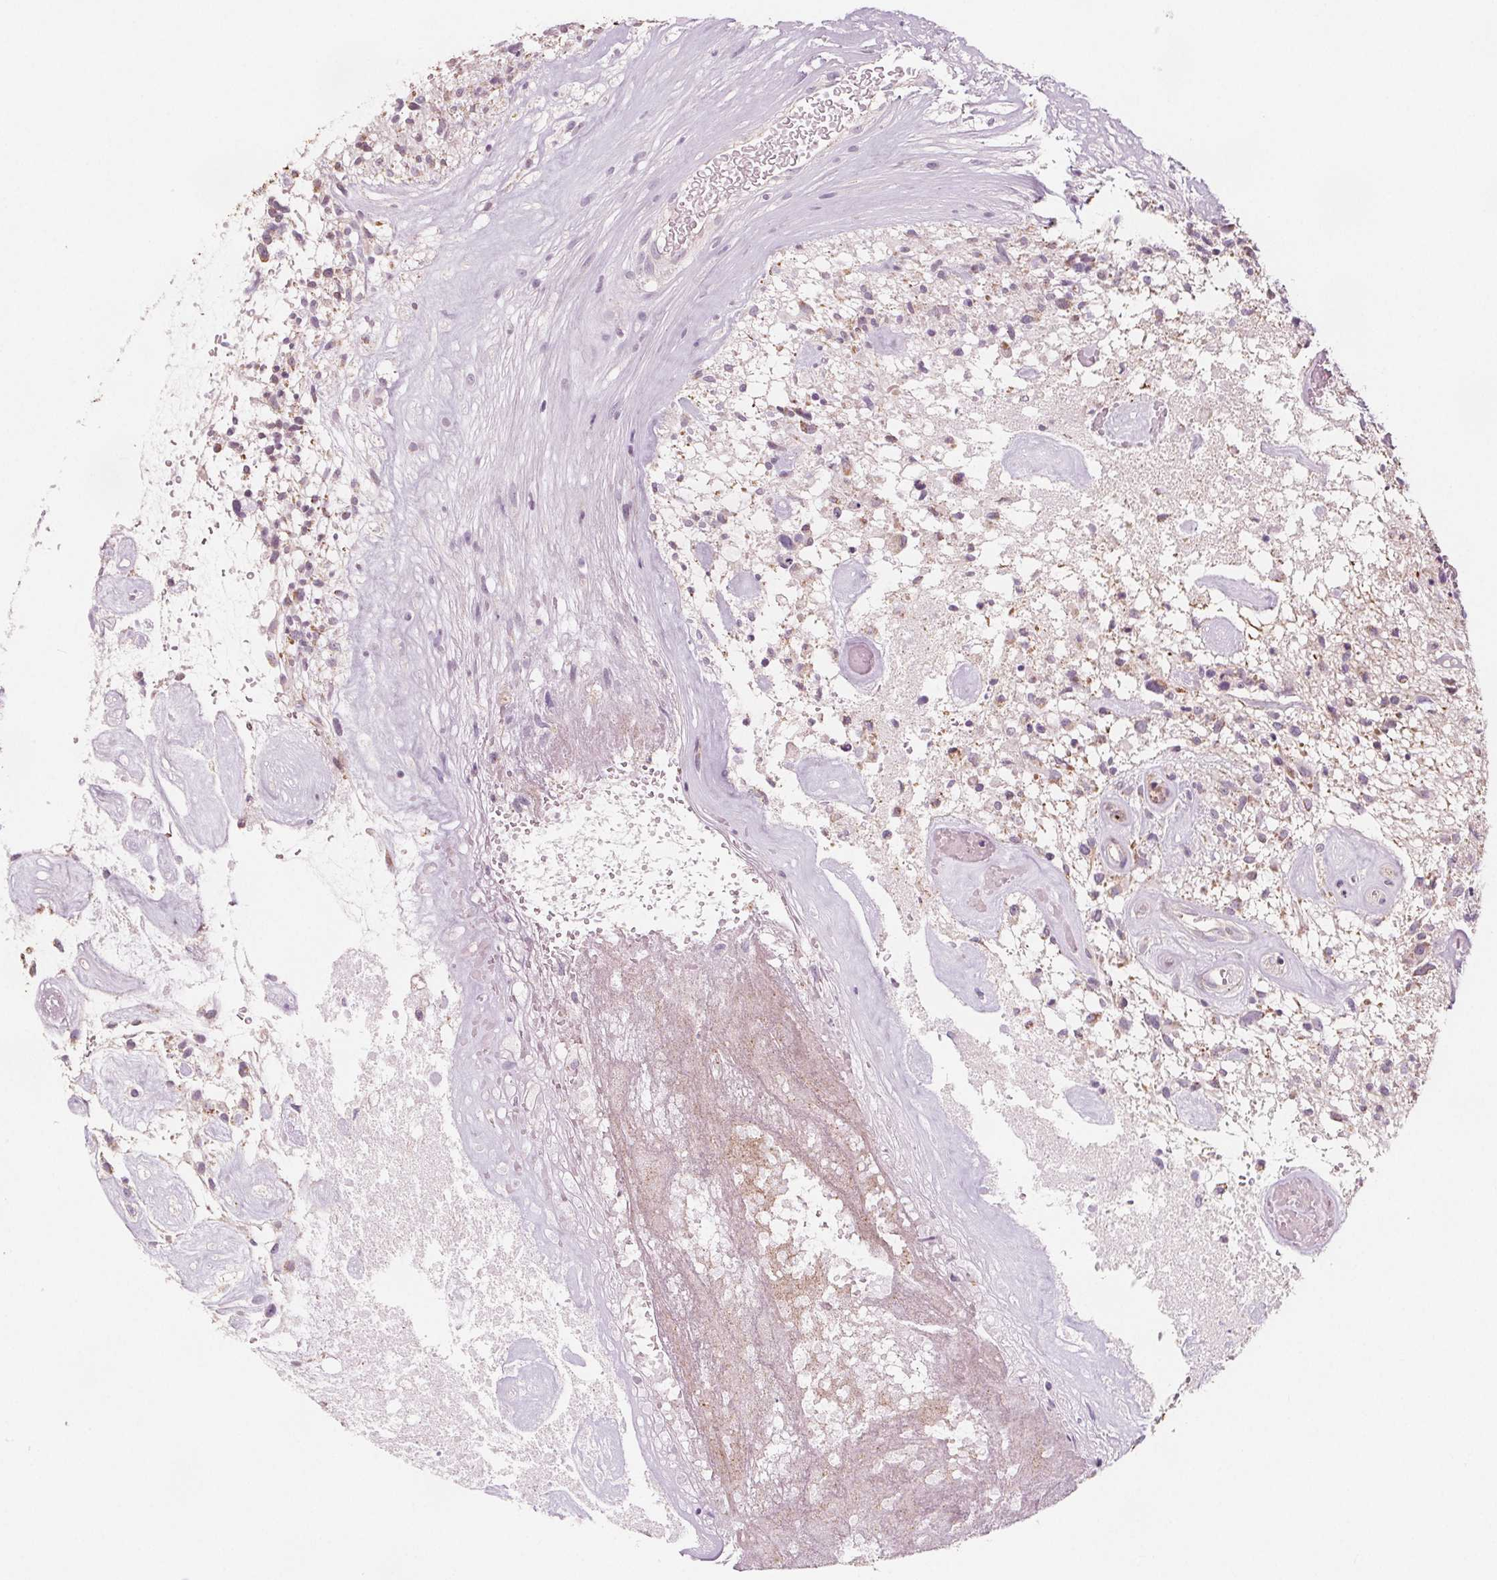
{"staining": {"intensity": "negative", "quantity": "none", "location": "none"}, "tissue": "glioma", "cell_type": "Tumor cells", "image_type": "cancer", "snomed": [{"axis": "morphology", "description": "Glioma, malignant, High grade"}, {"axis": "topography", "description": "Brain"}], "caption": "A high-resolution photomicrograph shows immunohistochemistry staining of malignant high-grade glioma, which demonstrates no significant expression in tumor cells. (Brightfield microscopy of DAB IHC at high magnification).", "gene": "ADAM33", "patient": {"sex": "male", "age": 75}}